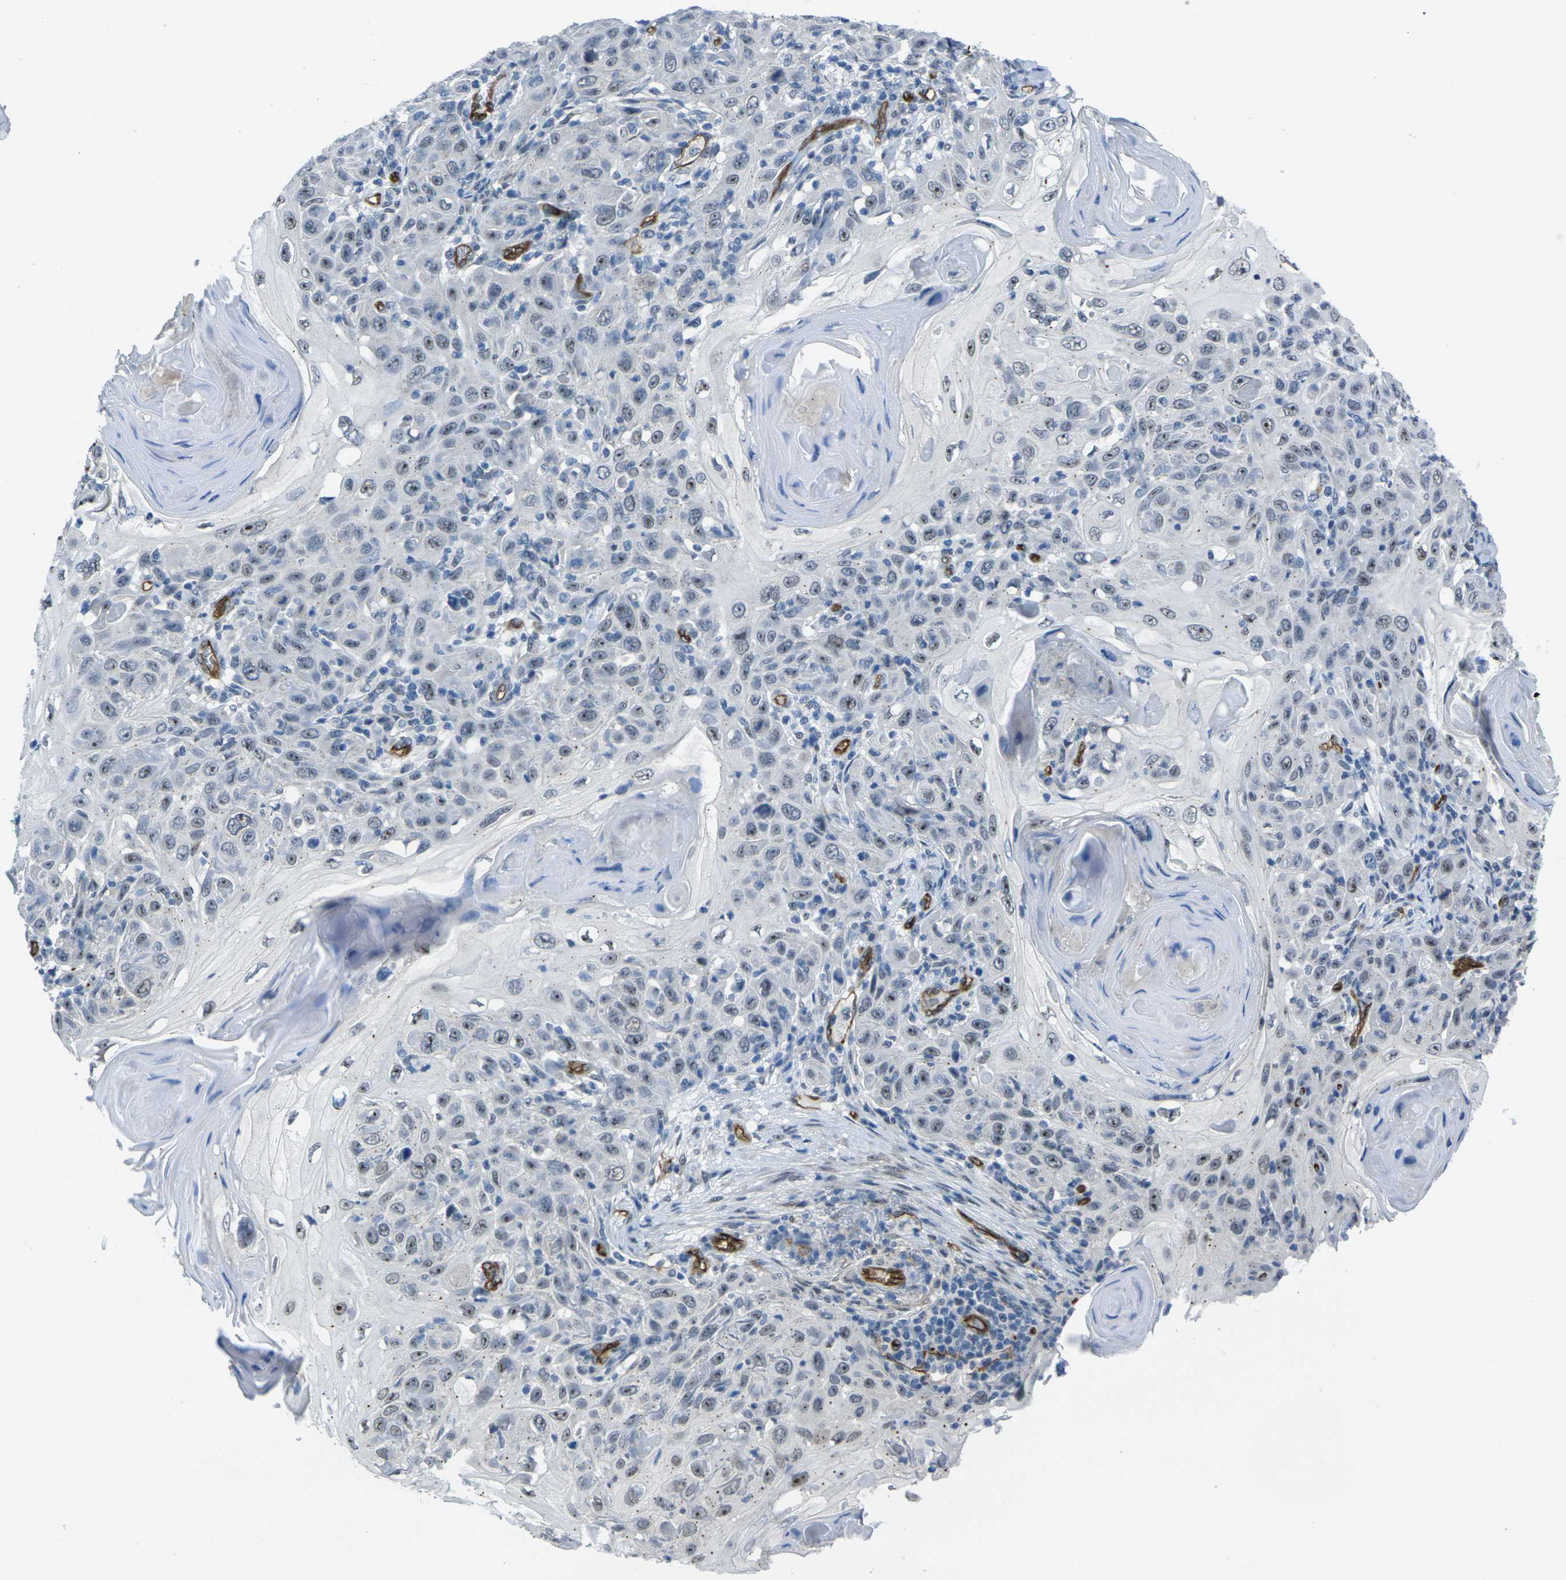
{"staining": {"intensity": "moderate", "quantity": "<25%", "location": "nuclear"}, "tissue": "skin cancer", "cell_type": "Tumor cells", "image_type": "cancer", "snomed": [{"axis": "morphology", "description": "Squamous cell carcinoma, NOS"}, {"axis": "topography", "description": "Skin"}], "caption": "Protein expression analysis of skin cancer demonstrates moderate nuclear staining in approximately <25% of tumor cells. (Brightfield microscopy of DAB IHC at high magnification).", "gene": "HSPA12B", "patient": {"sex": "female", "age": 88}}